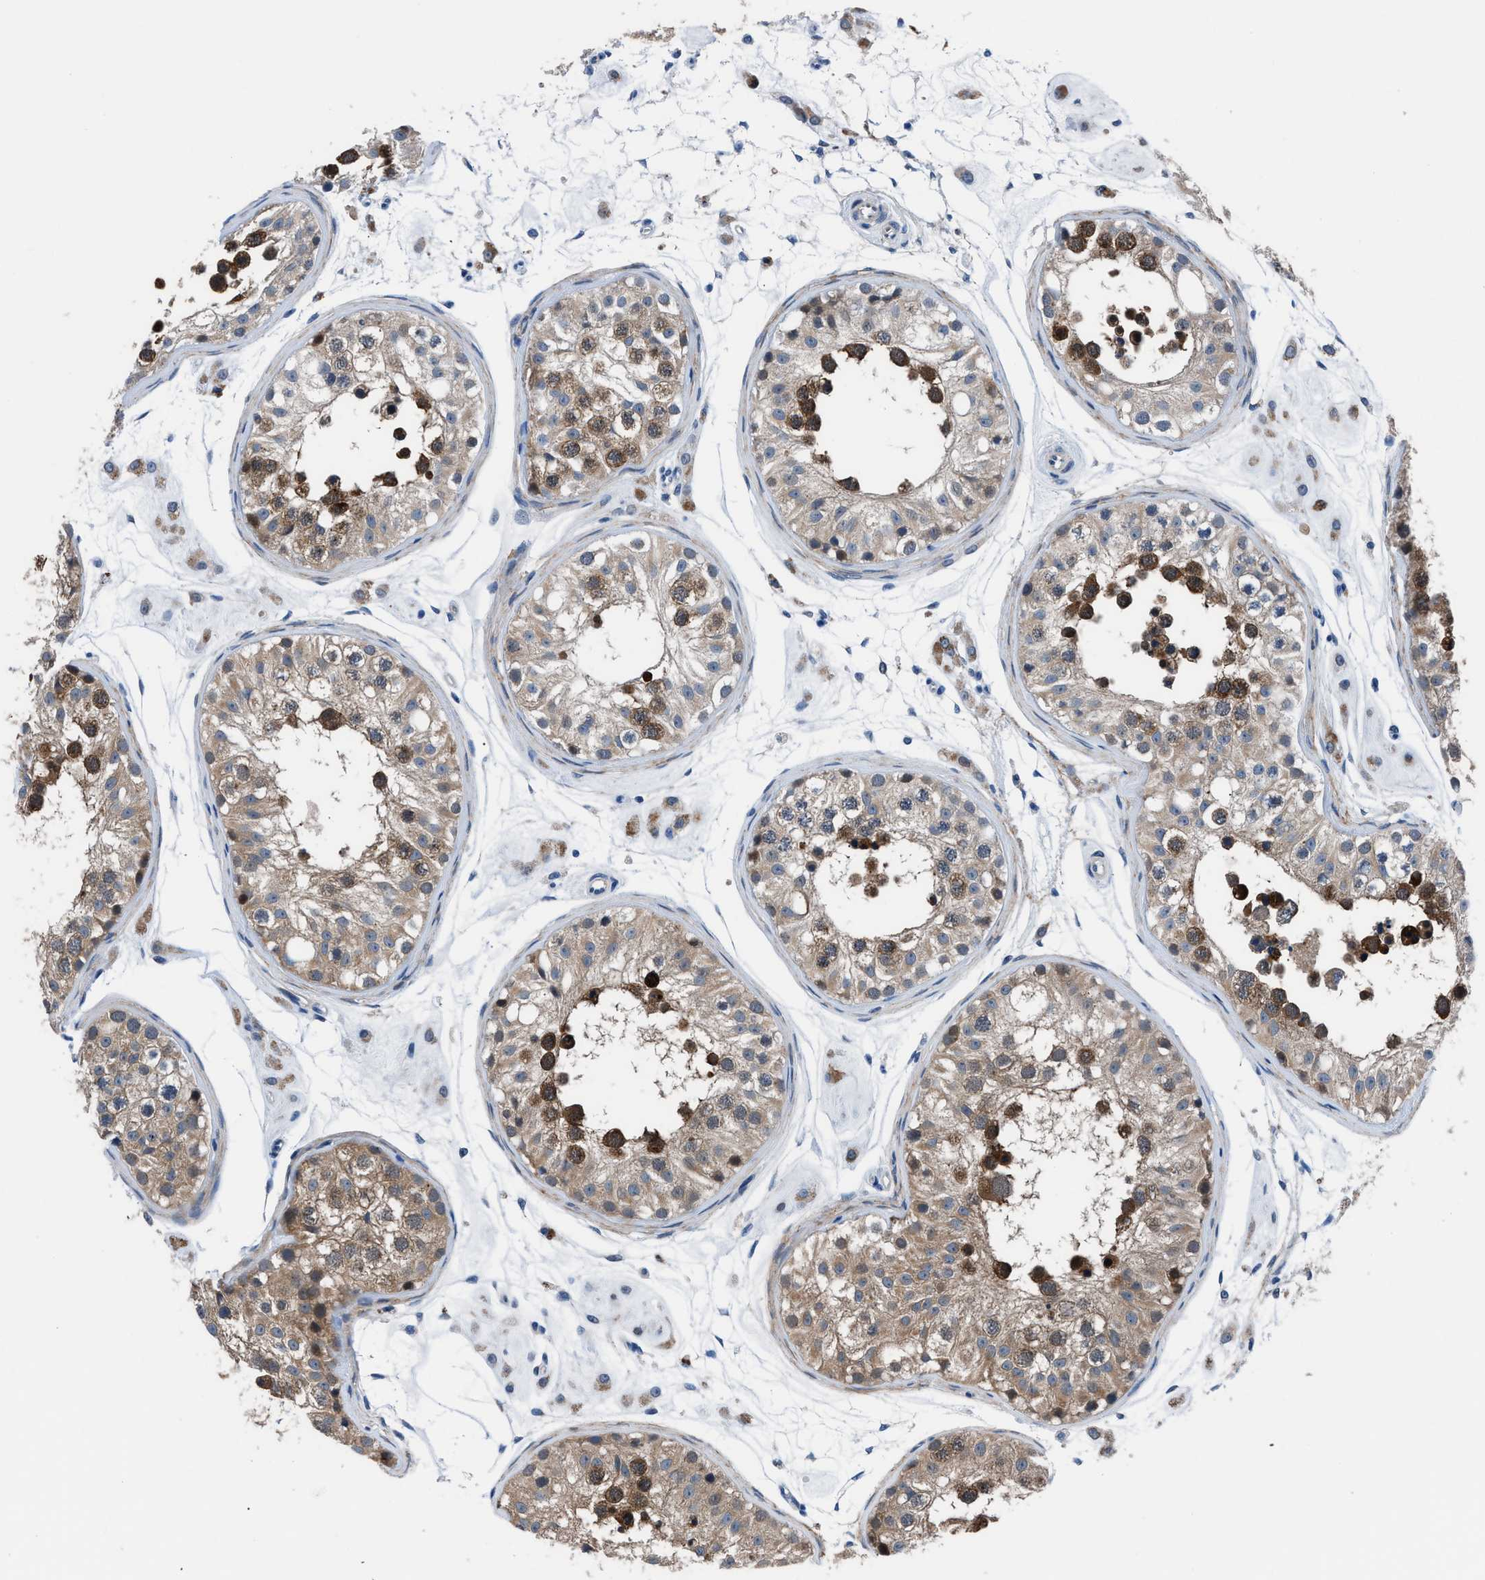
{"staining": {"intensity": "strong", "quantity": ">75%", "location": "cytoplasmic/membranous,nuclear"}, "tissue": "testis", "cell_type": "Cells in seminiferous ducts", "image_type": "normal", "snomed": [{"axis": "morphology", "description": "Normal tissue, NOS"}, {"axis": "morphology", "description": "Adenocarcinoma, metastatic, NOS"}, {"axis": "topography", "description": "Testis"}], "caption": "This is an image of immunohistochemistry (IHC) staining of benign testis, which shows strong positivity in the cytoplasmic/membranous,nuclear of cells in seminiferous ducts.", "gene": "UAP1", "patient": {"sex": "male", "age": 26}}